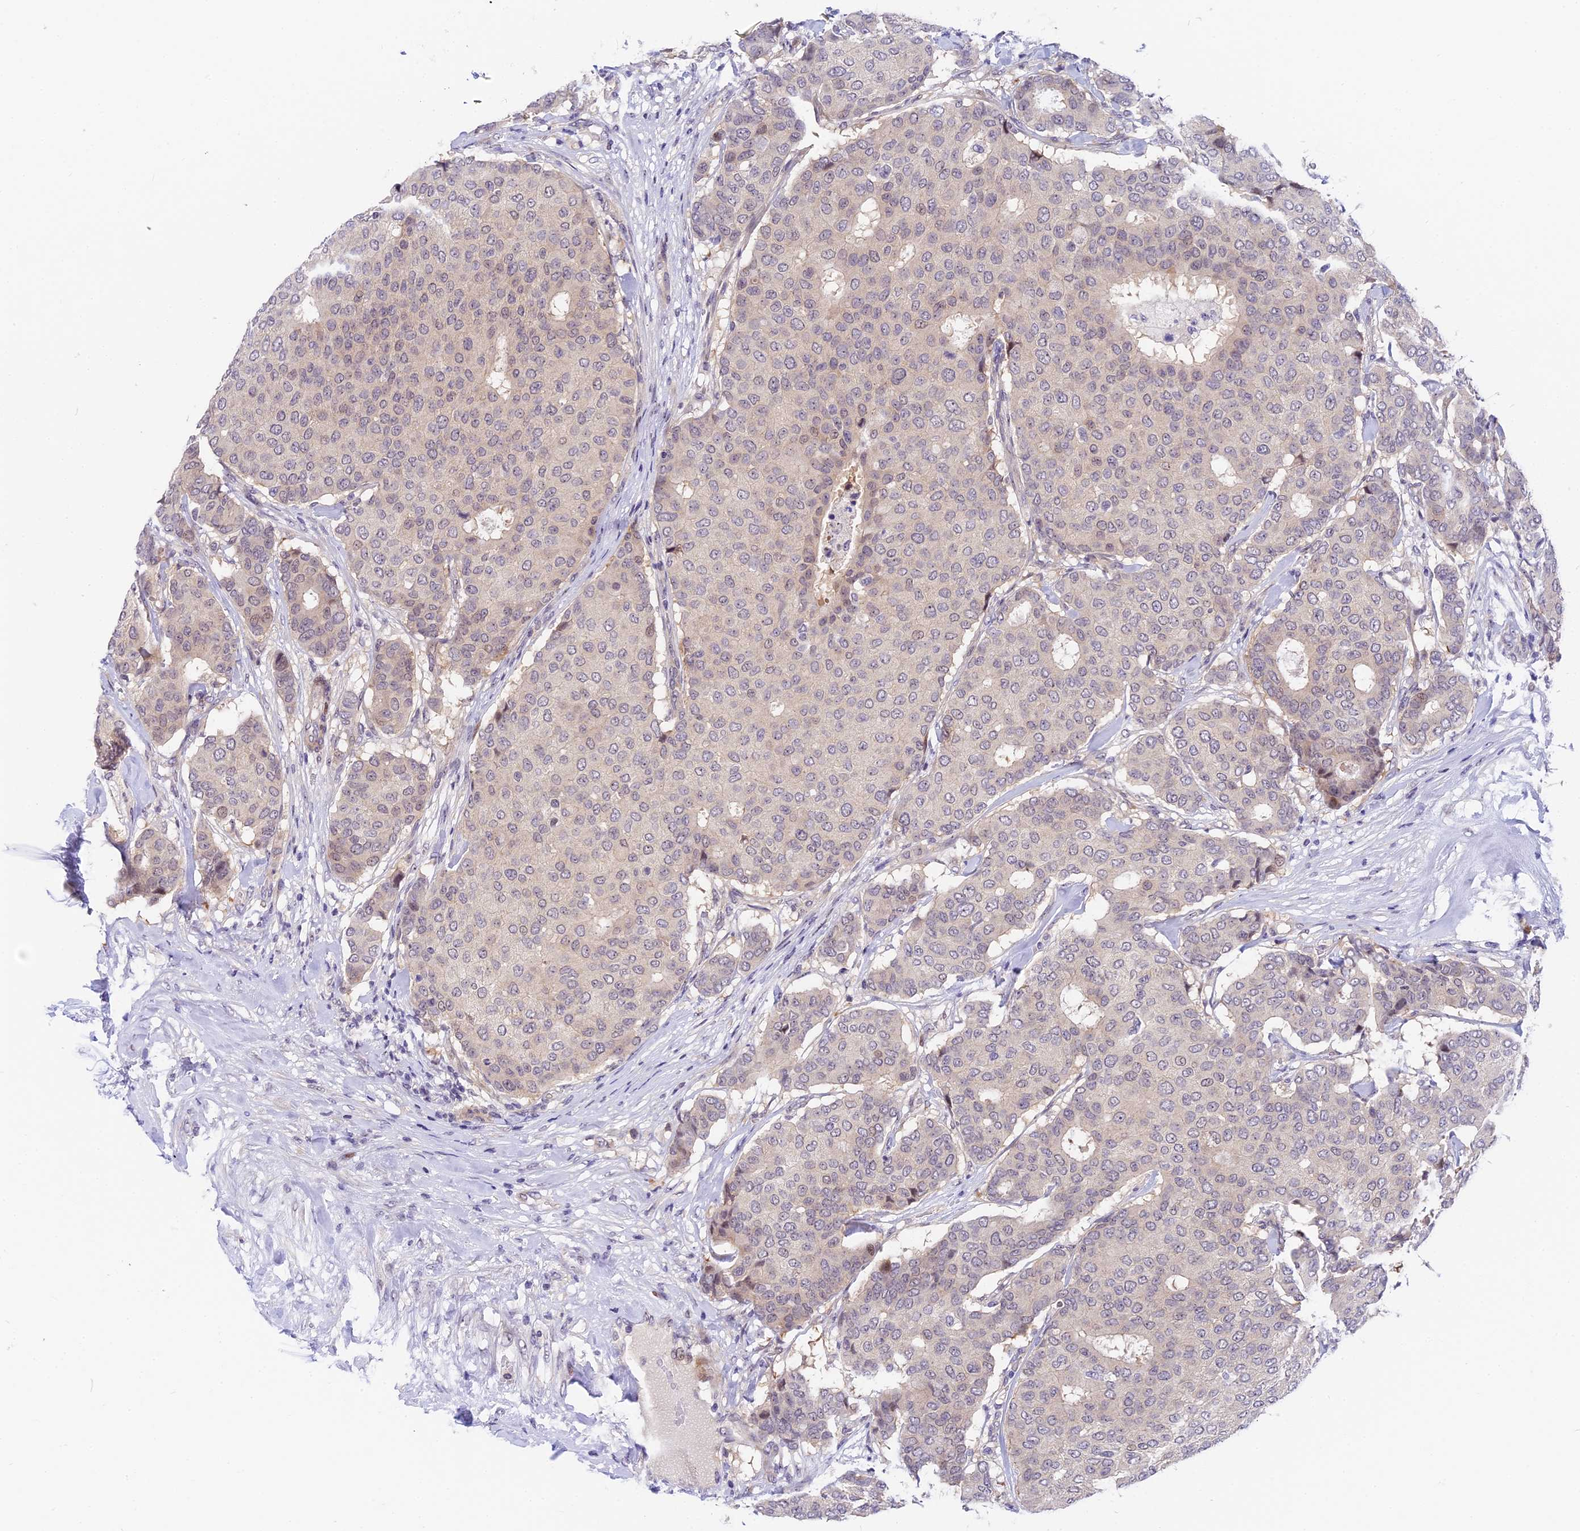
{"staining": {"intensity": "negative", "quantity": "none", "location": "none"}, "tissue": "breast cancer", "cell_type": "Tumor cells", "image_type": "cancer", "snomed": [{"axis": "morphology", "description": "Duct carcinoma"}, {"axis": "topography", "description": "Breast"}], "caption": "High magnification brightfield microscopy of infiltrating ductal carcinoma (breast) stained with DAB (brown) and counterstained with hematoxylin (blue): tumor cells show no significant staining.", "gene": "MIDN", "patient": {"sex": "female", "age": 75}}